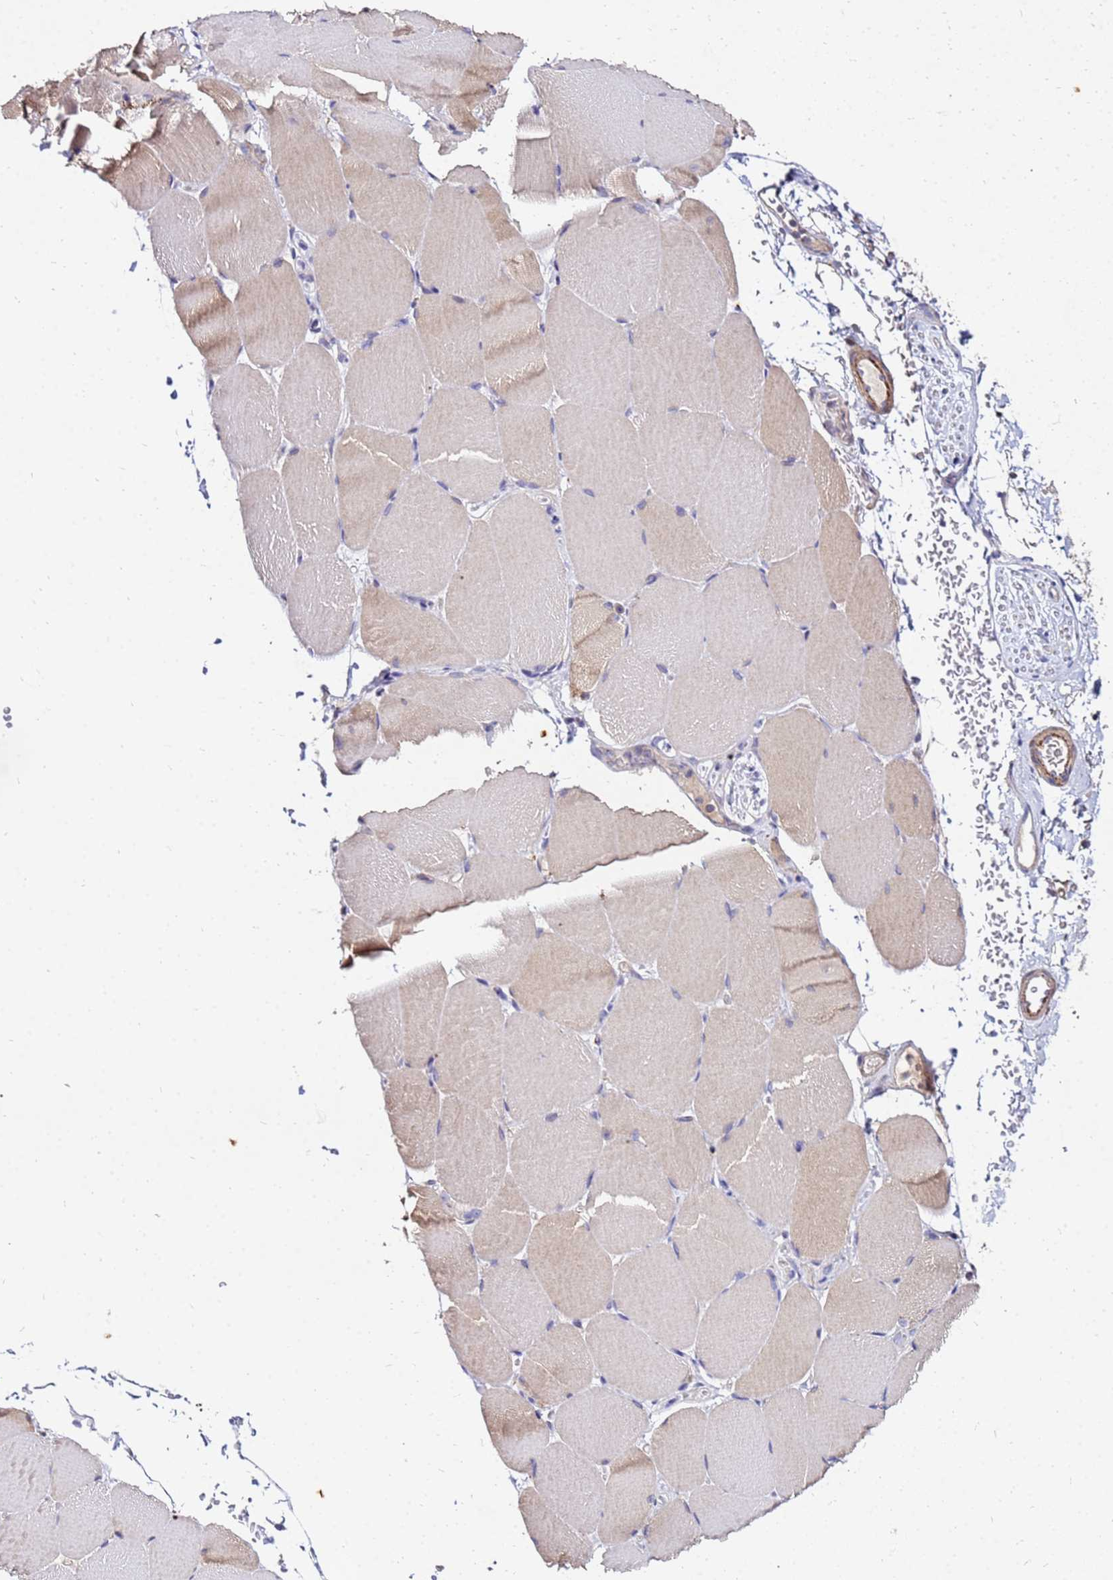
{"staining": {"intensity": "weak", "quantity": "<25%", "location": "cytoplasmic/membranous"}, "tissue": "skeletal muscle", "cell_type": "Myocytes", "image_type": "normal", "snomed": [{"axis": "morphology", "description": "Normal tissue, NOS"}, {"axis": "topography", "description": "Skeletal muscle"}, {"axis": "topography", "description": "Parathyroid gland"}], "caption": "This is a micrograph of IHC staining of normal skeletal muscle, which shows no positivity in myocytes. (Brightfield microscopy of DAB immunohistochemistry (IHC) at high magnification).", "gene": "COX14", "patient": {"sex": "female", "age": 37}}